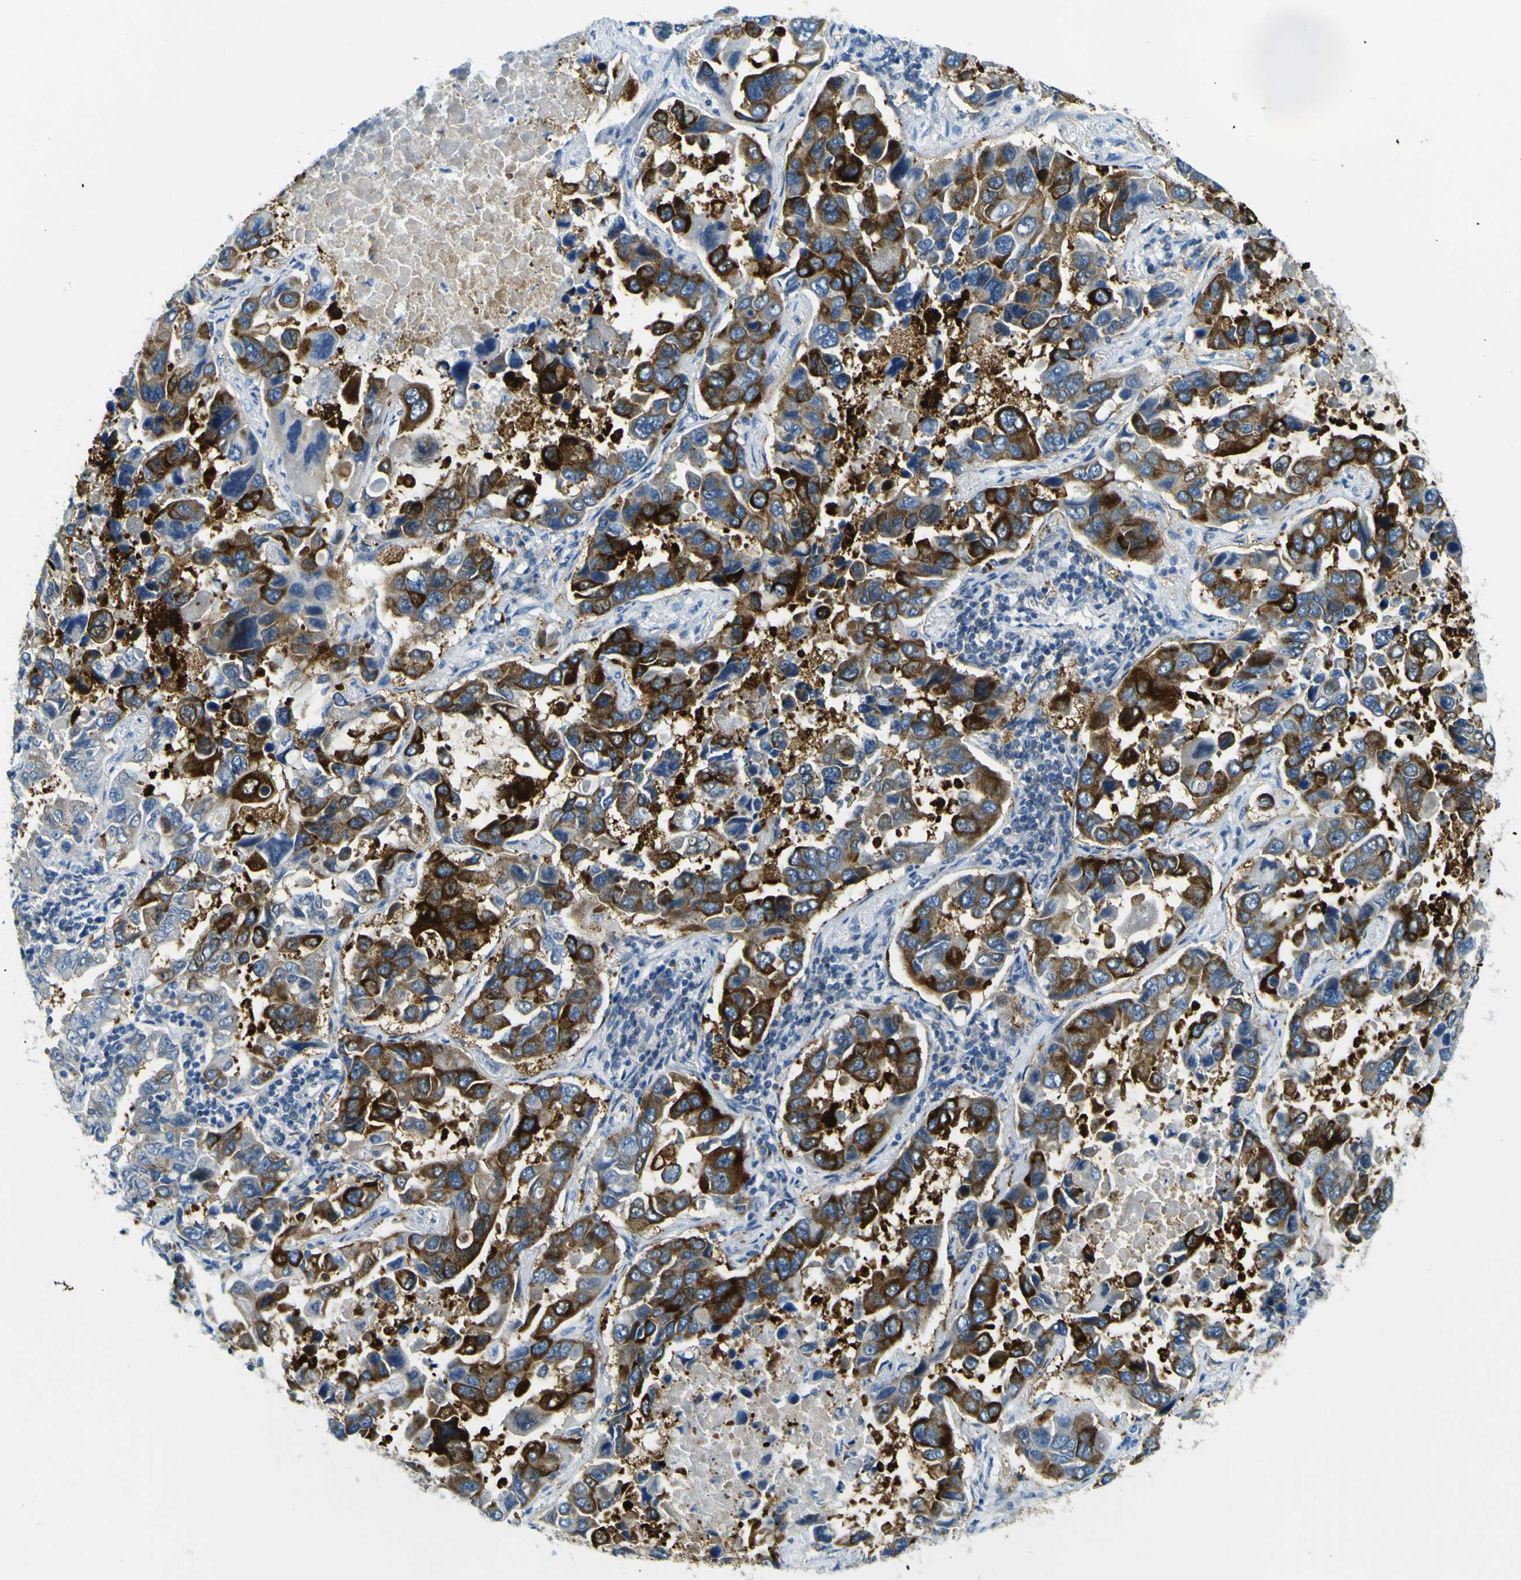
{"staining": {"intensity": "strong", "quantity": "25%-75%", "location": "cytoplasmic/membranous"}, "tissue": "lung cancer", "cell_type": "Tumor cells", "image_type": "cancer", "snomed": [{"axis": "morphology", "description": "Adenocarcinoma, NOS"}, {"axis": "topography", "description": "Lung"}], "caption": "Immunohistochemical staining of lung adenocarcinoma displays strong cytoplasmic/membranous protein staining in about 25%-75% of tumor cells. (DAB = brown stain, brightfield microscopy at high magnification).", "gene": "SORCS1", "patient": {"sex": "male", "age": 64}}